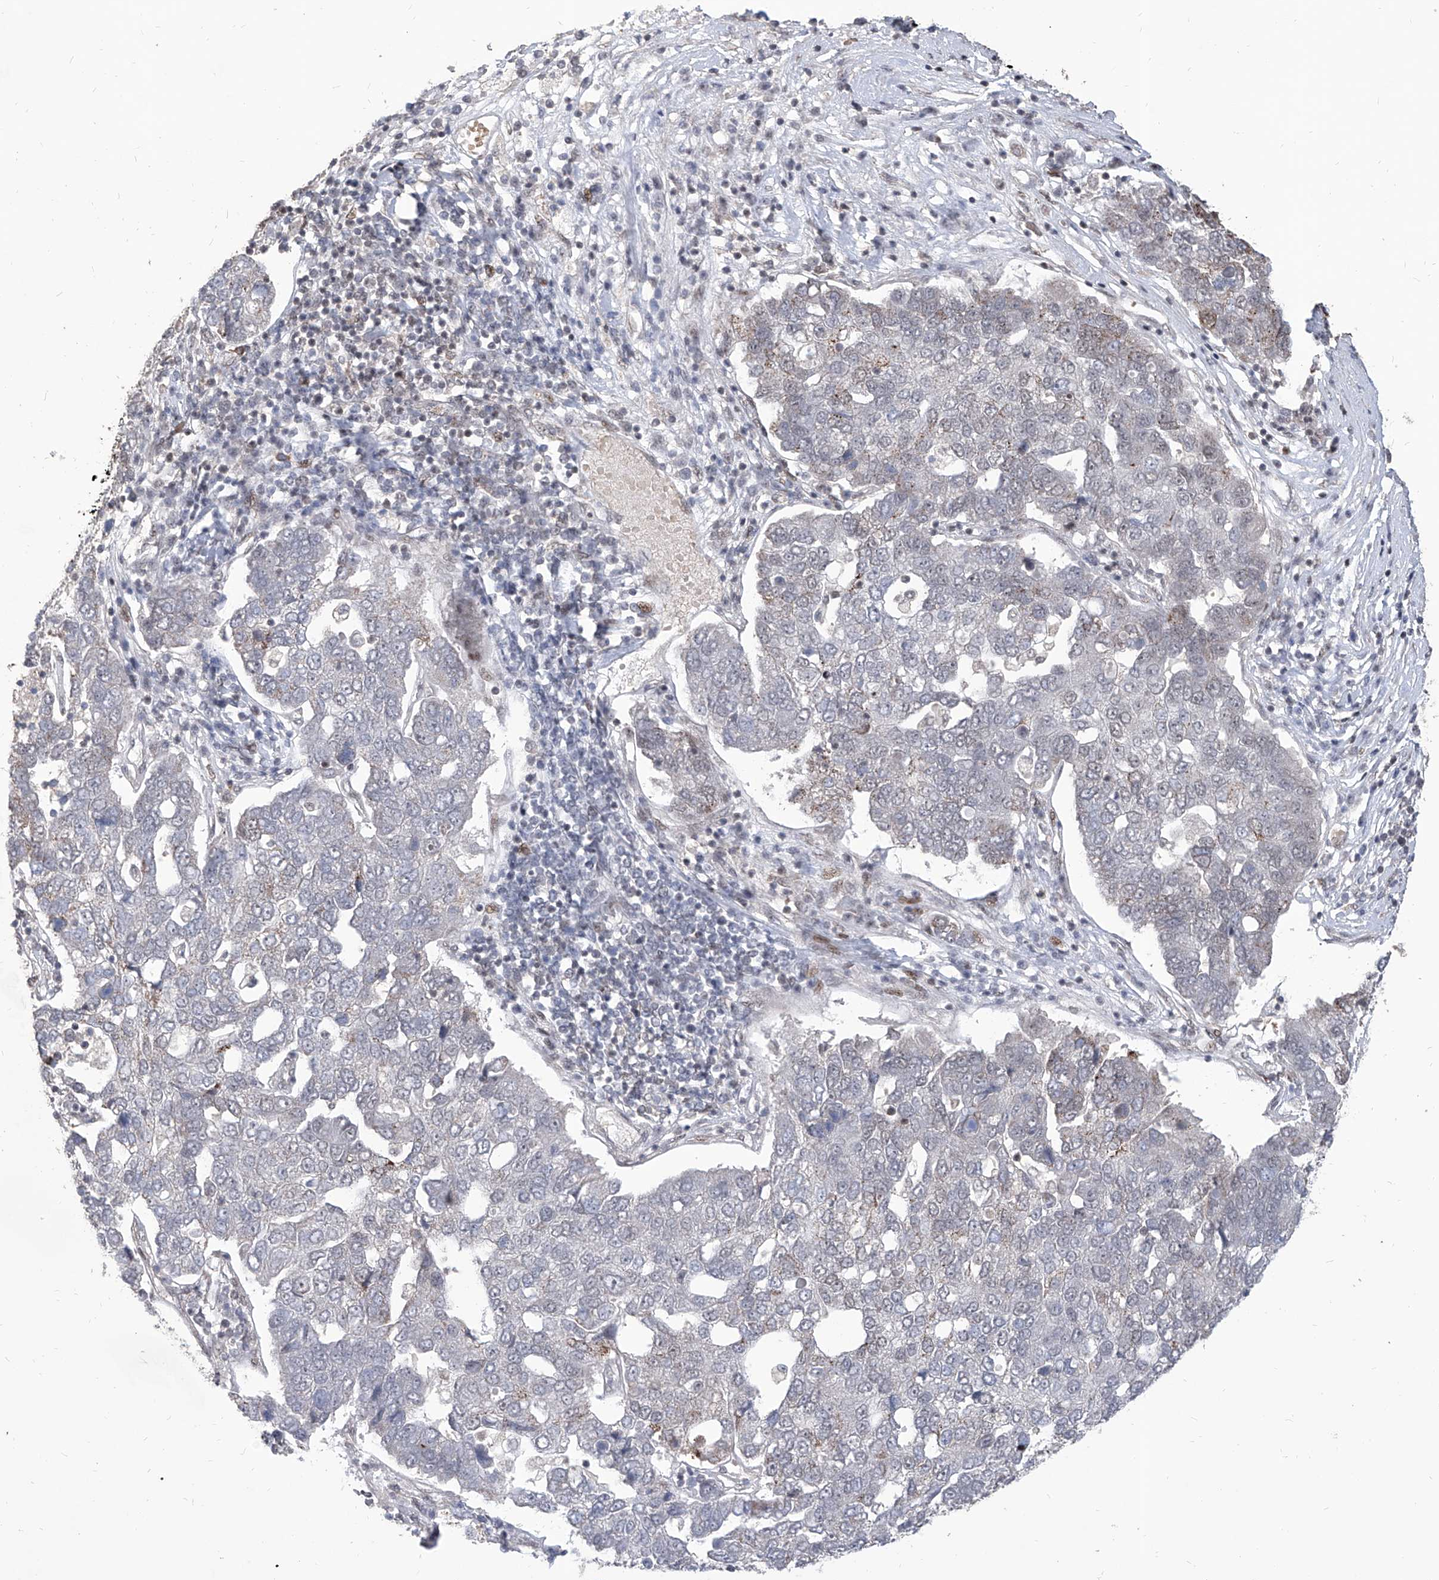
{"staining": {"intensity": "negative", "quantity": "none", "location": "none"}, "tissue": "pancreatic cancer", "cell_type": "Tumor cells", "image_type": "cancer", "snomed": [{"axis": "morphology", "description": "Adenocarcinoma, NOS"}, {"axis": "topography", "description": "Pancreas"}], "caption": "Pancreatic cancer was stained to show a protein in brown. There is no significant staining in tumor cells.", "gene": "IRF2", "patient": {"sex": "female", "age": 61}}